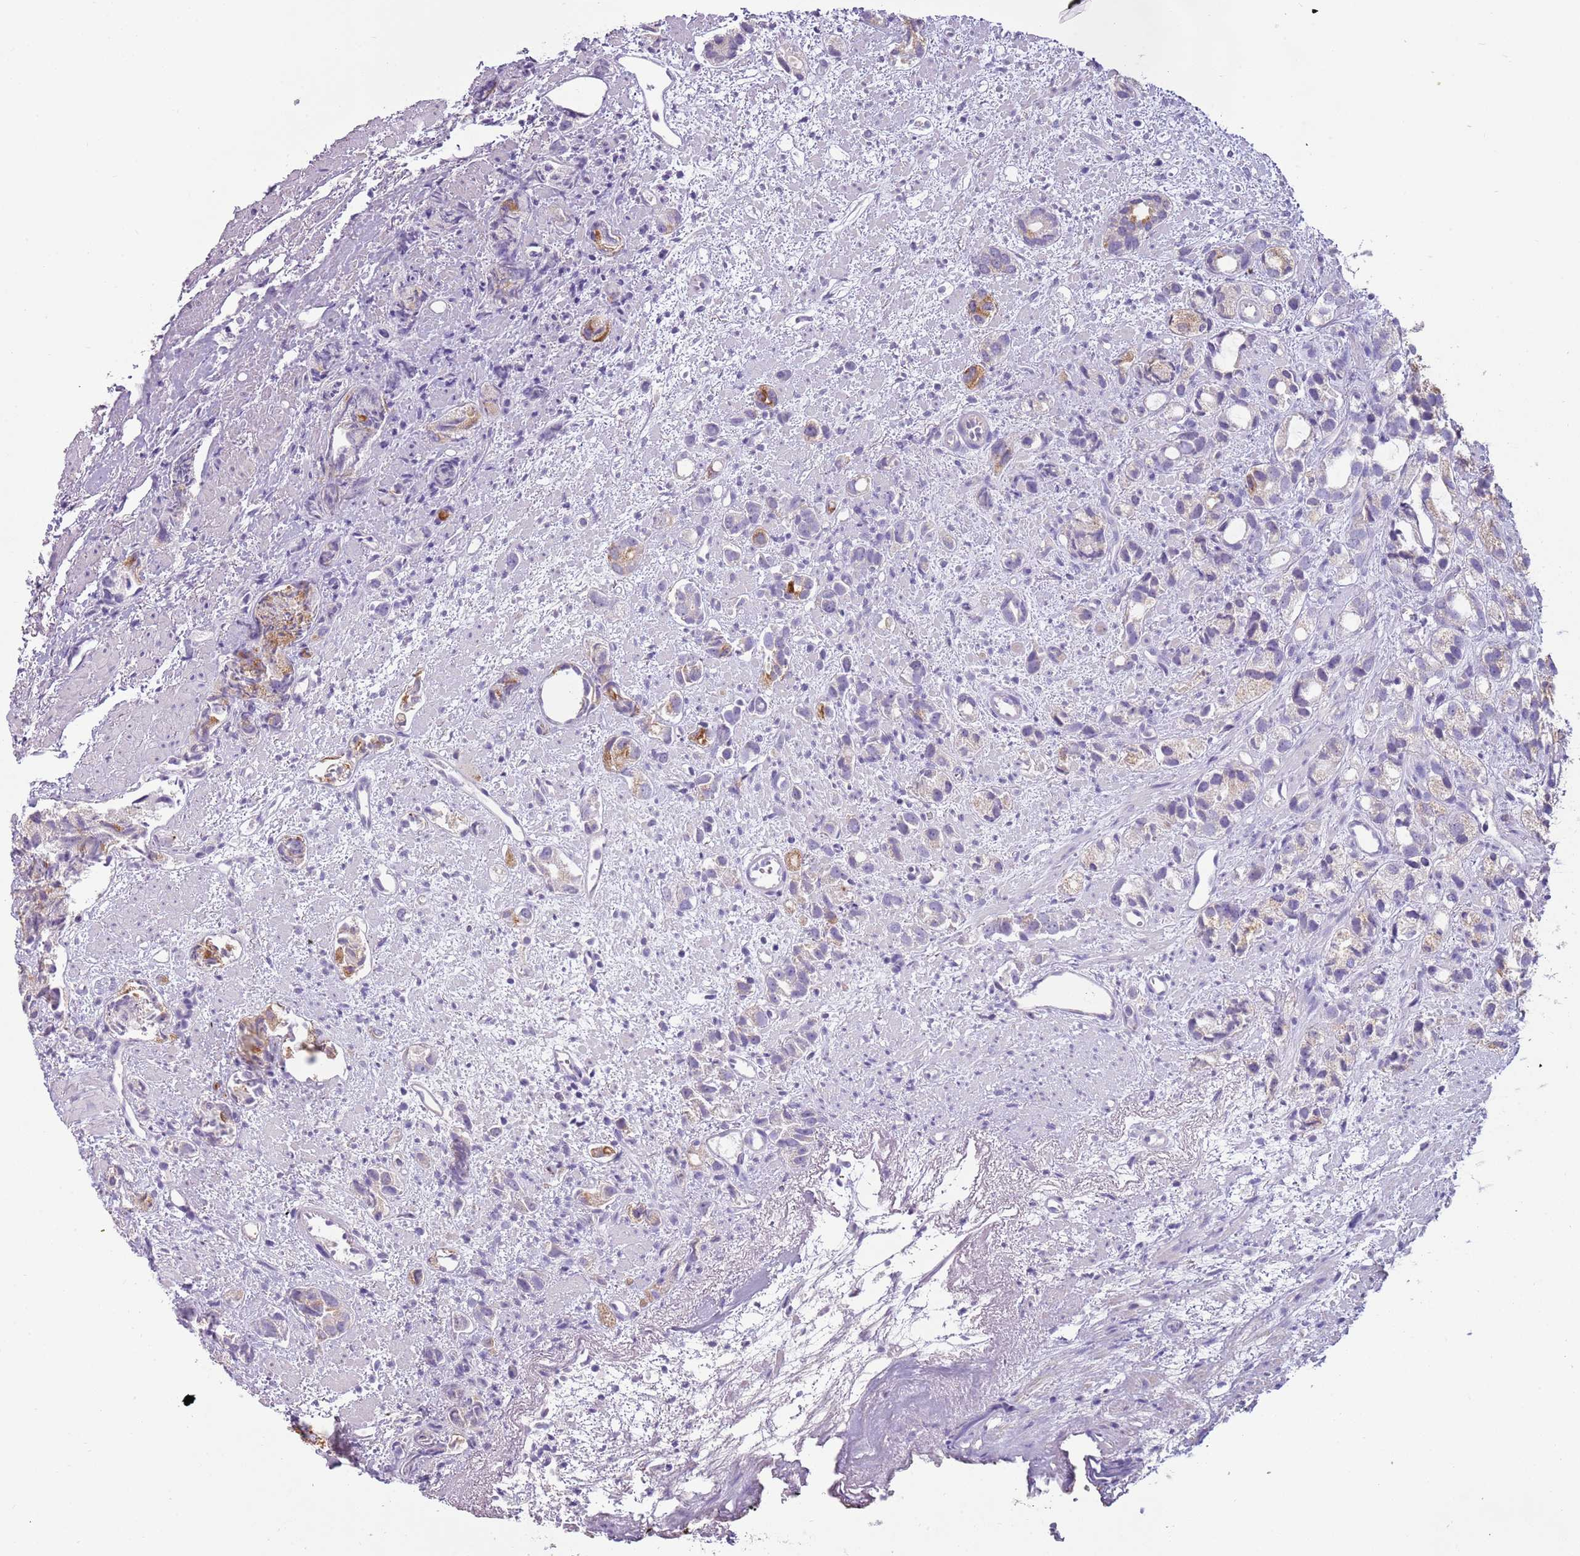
{"staining": {"intensity": "weak", "quantity": "25%-75%", "location": "cytoplasmic/membranous"}, "tissue": "prostate cancer", "cell_type": "Tumor cells", "image_type": "cancer", "snomed": [{"axis": "morphology", "description": "Adenocarcinoma, High grade"}, {"axis": "topography", "description": "Prostate"}], "caption": "A brown stain shows weak cytoplasmic/membranous staining of a protein in prostate adenocarcinoma (high-grade) tumor cells.", "gene": "RNF222", "patient": {"sex": "male", "age": 82}}